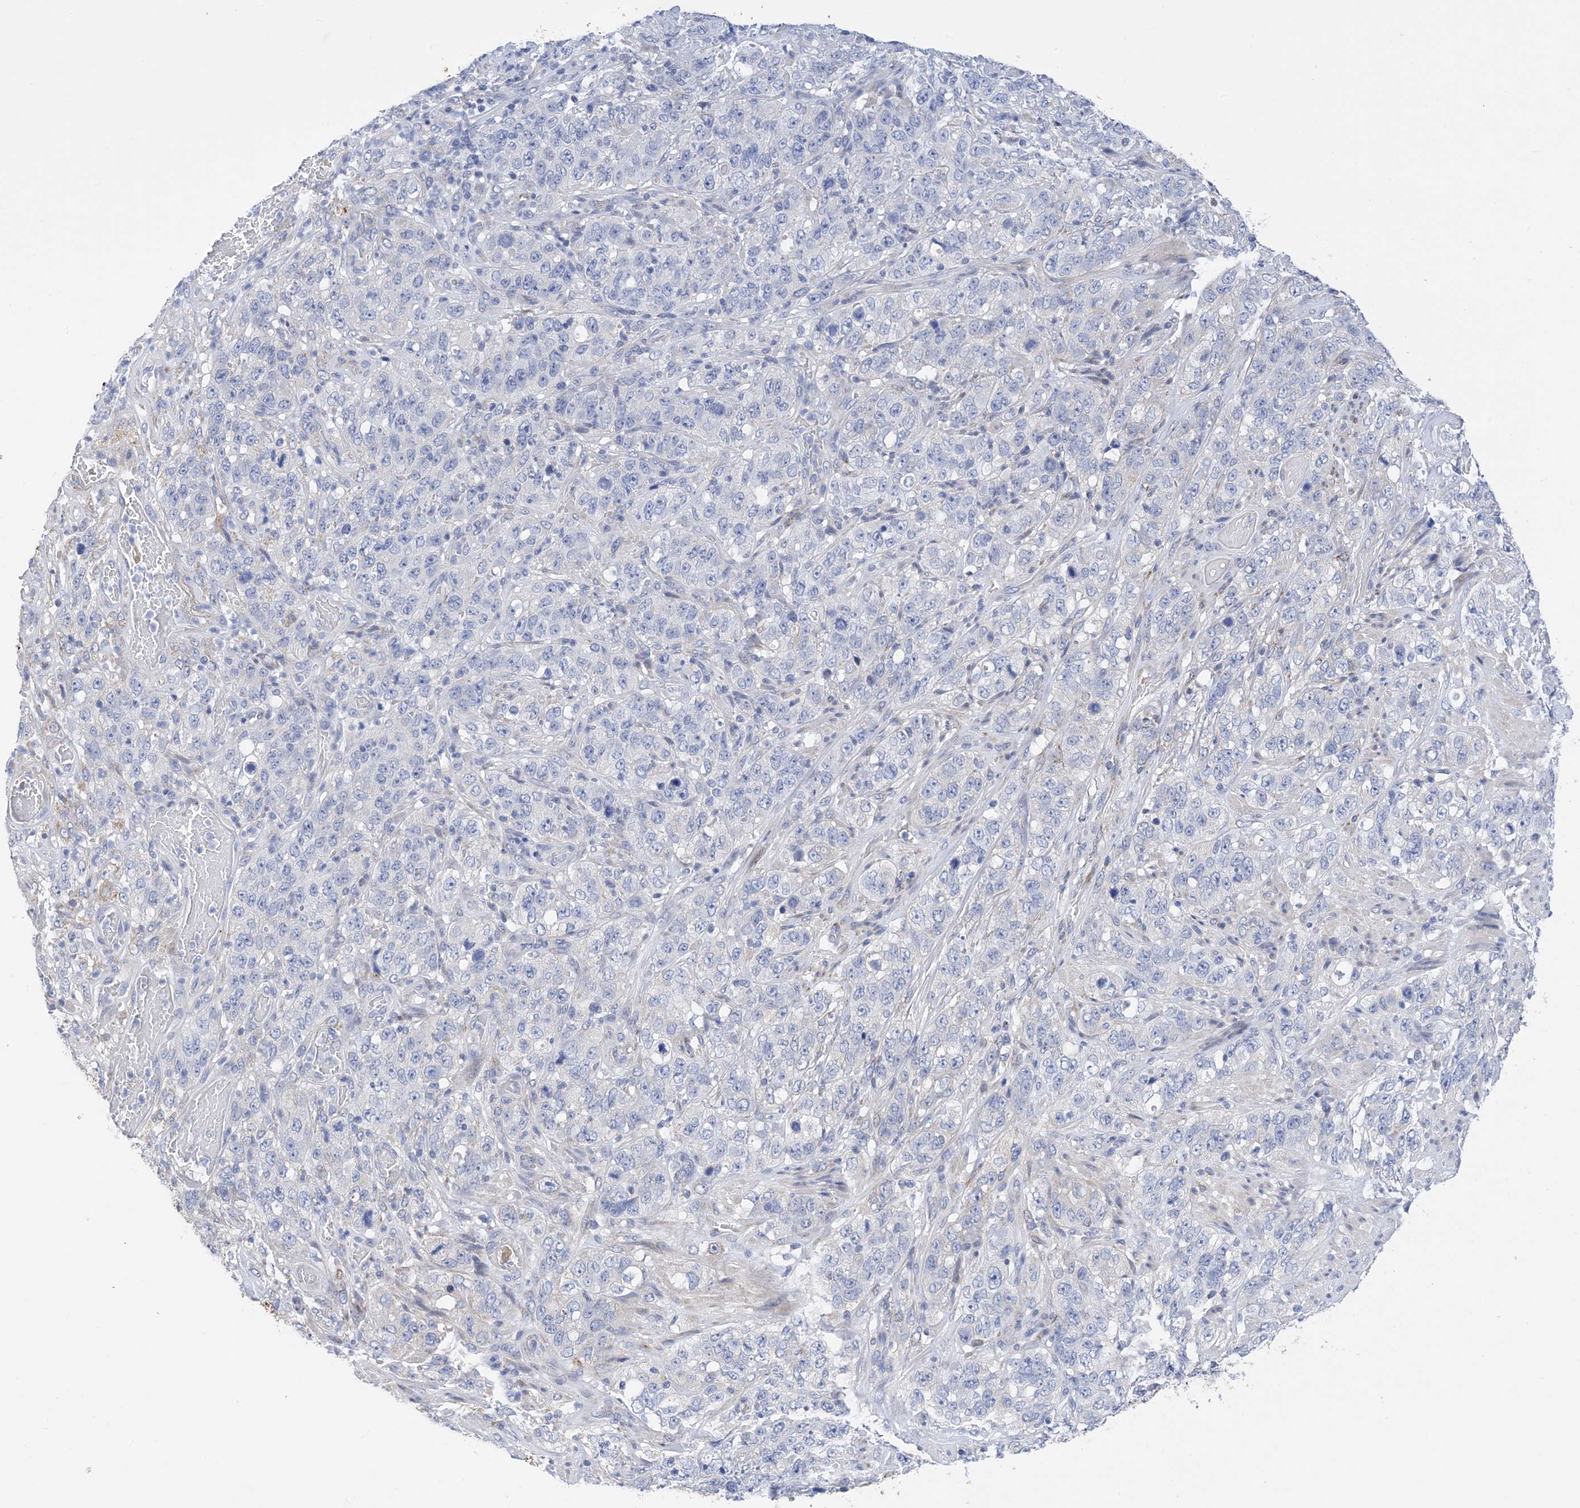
{"staining": {"intensity": "negative", "quantity": "none", "location": "none"}, "tissue": "stomach cancer", "cell_type": "Tumor cells", "image_type": "cancer", "snomed": [{"axis": "morphology", "description": "Adenocarcinoma, NOS"}, {"axis": "topography", "description": "Stomach"}], "caption": "Photomicrograph shows no protein staining in tumor cells of stomach cancer tissue.", "gene": "PLK4", "patient": {"sex": "male", "age": 48}}